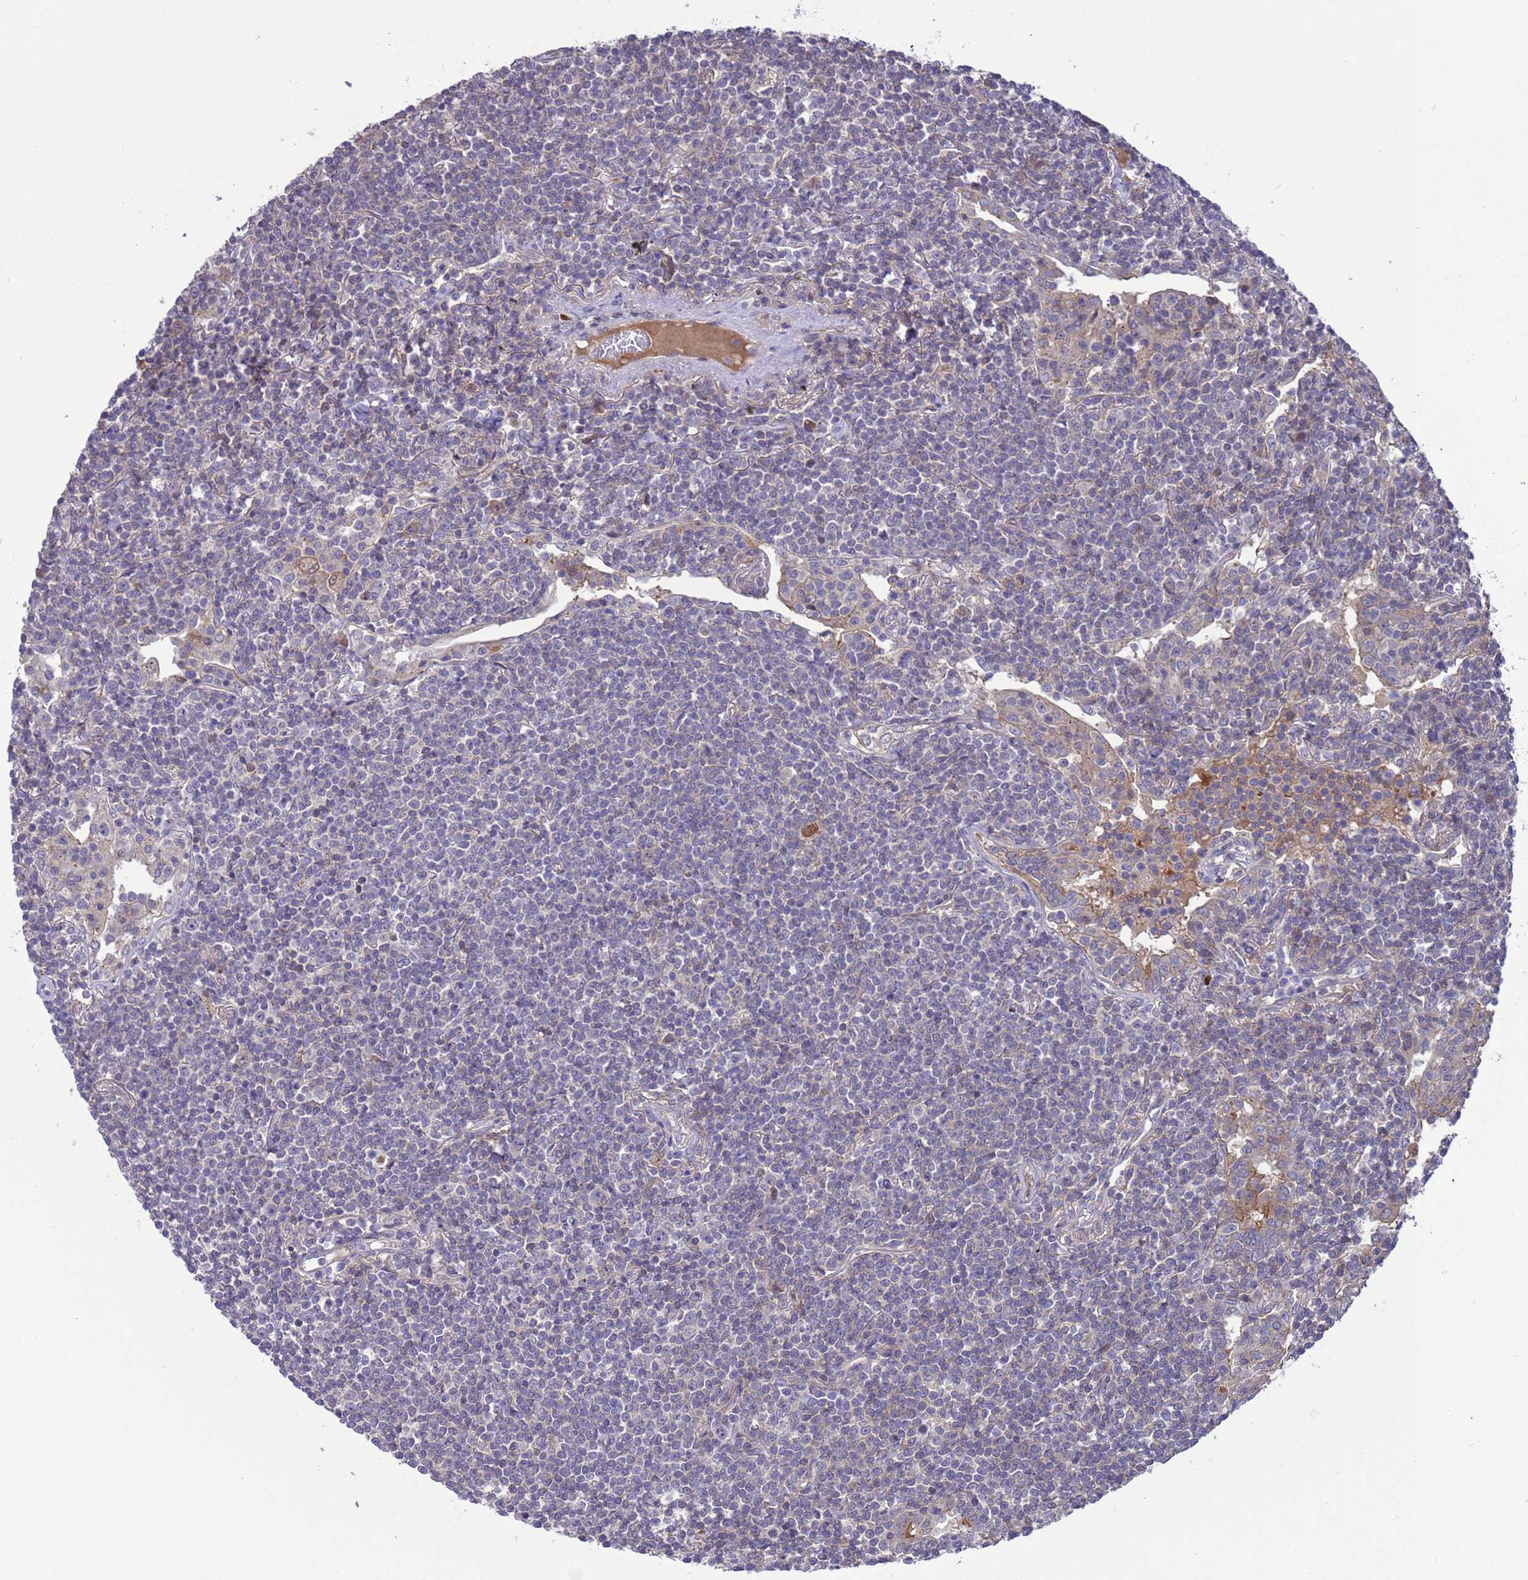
{"staining": {"intensity": "negative", "quantity": "none", "location": "none"}, "tissue": "lymphoma", "cell_type": "Tumor cells", "image_type": "cancer", "snomed": [{"axis": "morphology", "description": "Malignant lymphoma, non-Hodgkin's type, Low grade"}, {"axis": "topography", "description": "Lung"}], "caption": "The histopathology image demonstrates no significant expression in tumor cells of malignant lymphoma, non-Hodgkin's type (low-grade).", "gene": "GJA10", "patient": {"sex": "female", "age": 71}}